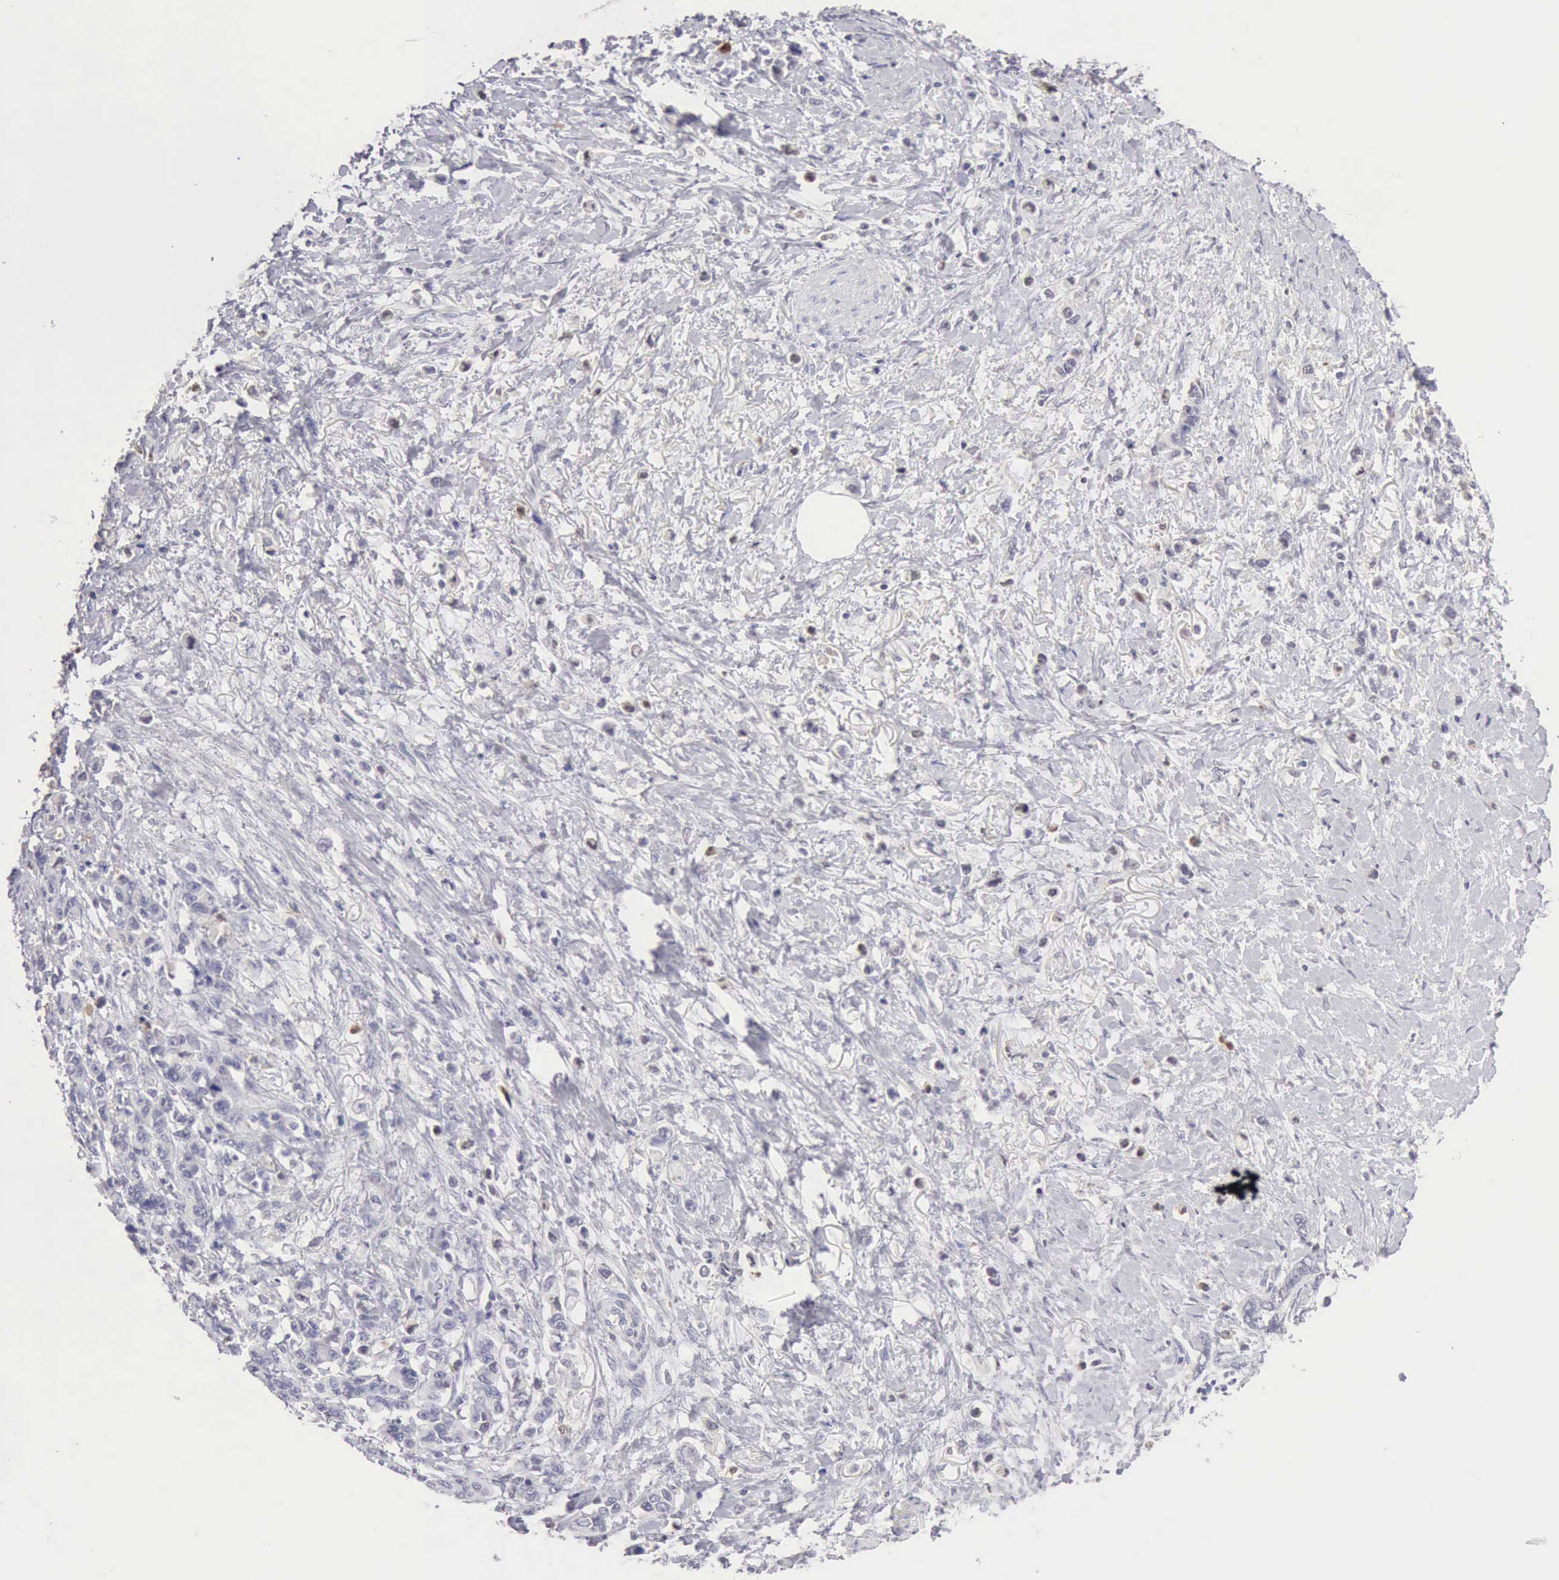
{"staining": {"intensity": "negative", "quantity": "none", "location": "none"}, "tissue": "stomach cancer", "cell_type": "Tumor cells", "image_type": "cancer", "snomed": [{"axis": "morphology", "description": "Adenocarcinoma, NOS"}, {"axis": "topography", "description": "Stomach"}], "caption": "High power microscopy histopathology image of an immunohistochemistry histopathology image of stomach cancer (adenocarcinoma), revealing no significant staining in tumor cells.", "gene": "RNASE1", "patient": {"sex": "male", "age": 78}}